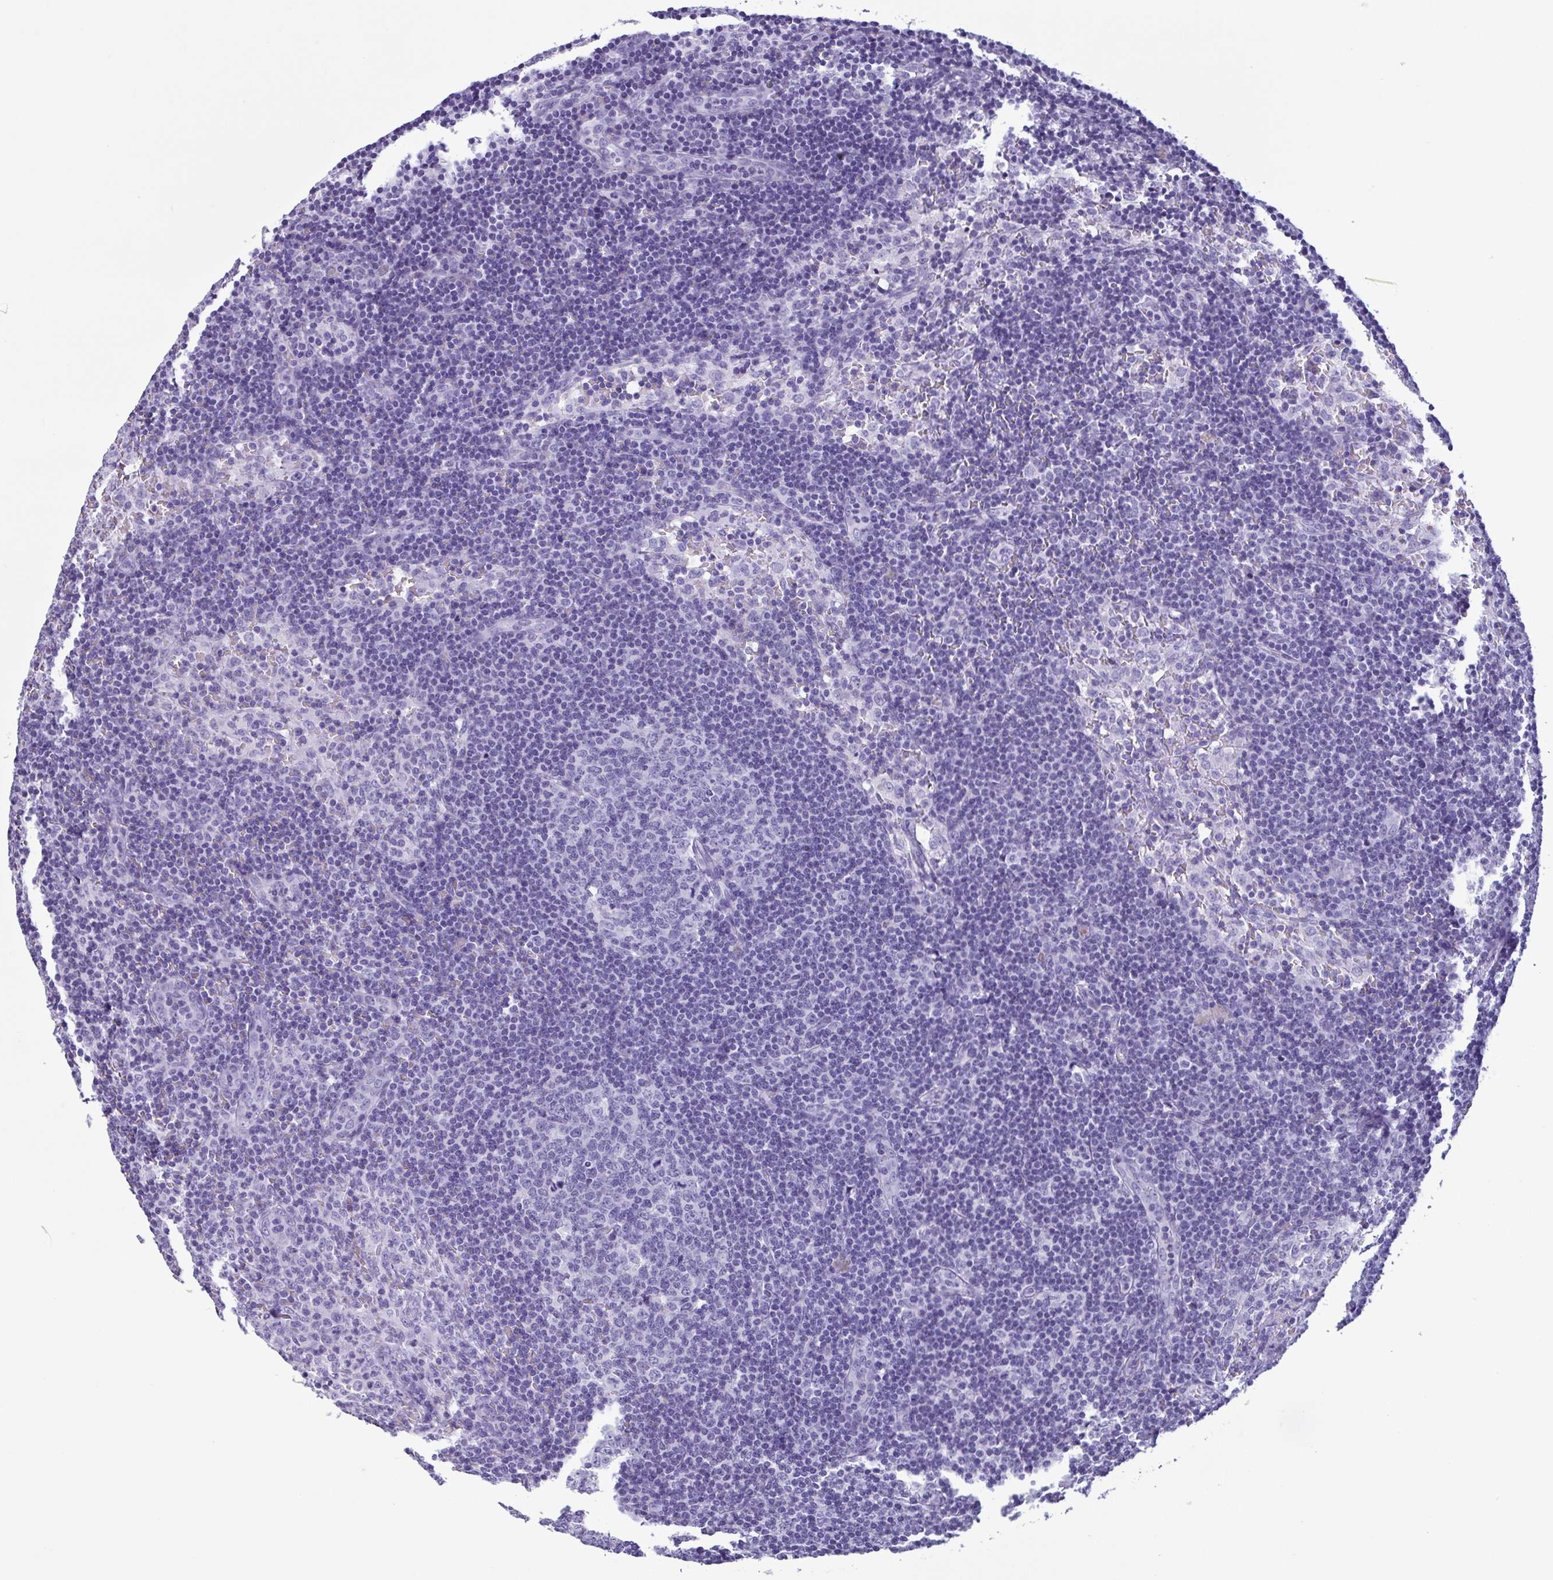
{"staining": {"intensity": "negative", "quantity": "none", "location": "none"}, "tissue": "lymph node", "cell_type": "Germinal center cells", "image_type": "normal", "snomed": [{"axis": "morphology", "description": "Normal tissue, NOS"}, {"axis": "topography", "description": "Lymph node"}], "caption": "The immunohistochemistry image has no significant staining in germinal center cells of lymph node. (DAB immunohistochemistry (IHC) visualized using brightfield microscopy, high magnification).", "gene": "LTF", "patient": {"sex": "female", "age": 41}}